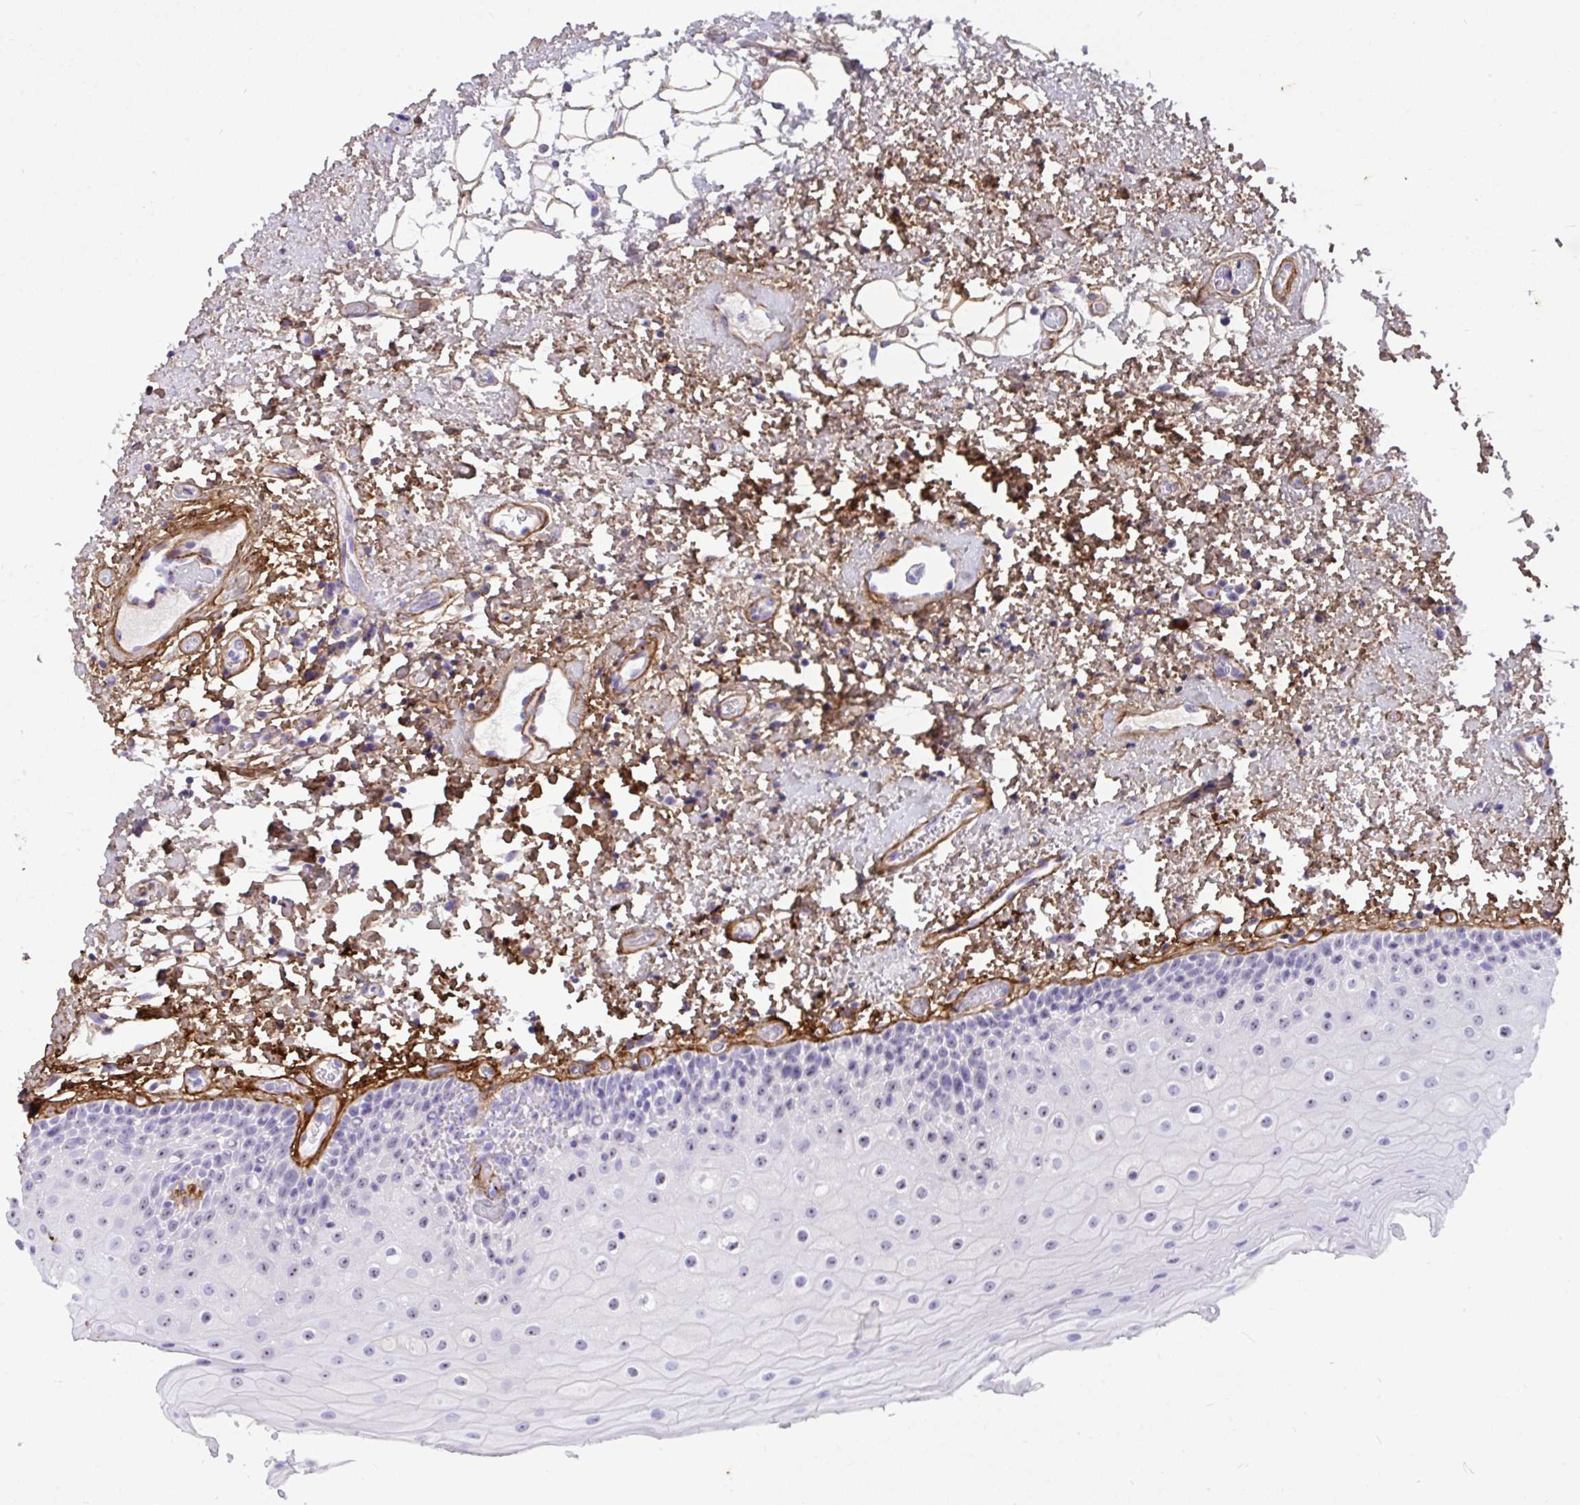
{"staining": {"intensity": "moderate", "quantity": "<25%", "location": "nuclear"}, "tissue": "oral mucosa", "cell_type": "Squamous epithelial cells", "image_type": "normal", "snomed": [{"axis": "morphology", "description": "Normal tissue, NOS"}, {"axis": "topography", "description": "Oral tissue"}], "caption": "The photomicrograph shows immunohistochemical staining of benign oral mucosa. There is moderate nuclear staining is present in approximately <25% of squamous epithelial cells.", "gene": "LHFPL6", "patient": {"sex": "female", "age": 82}}